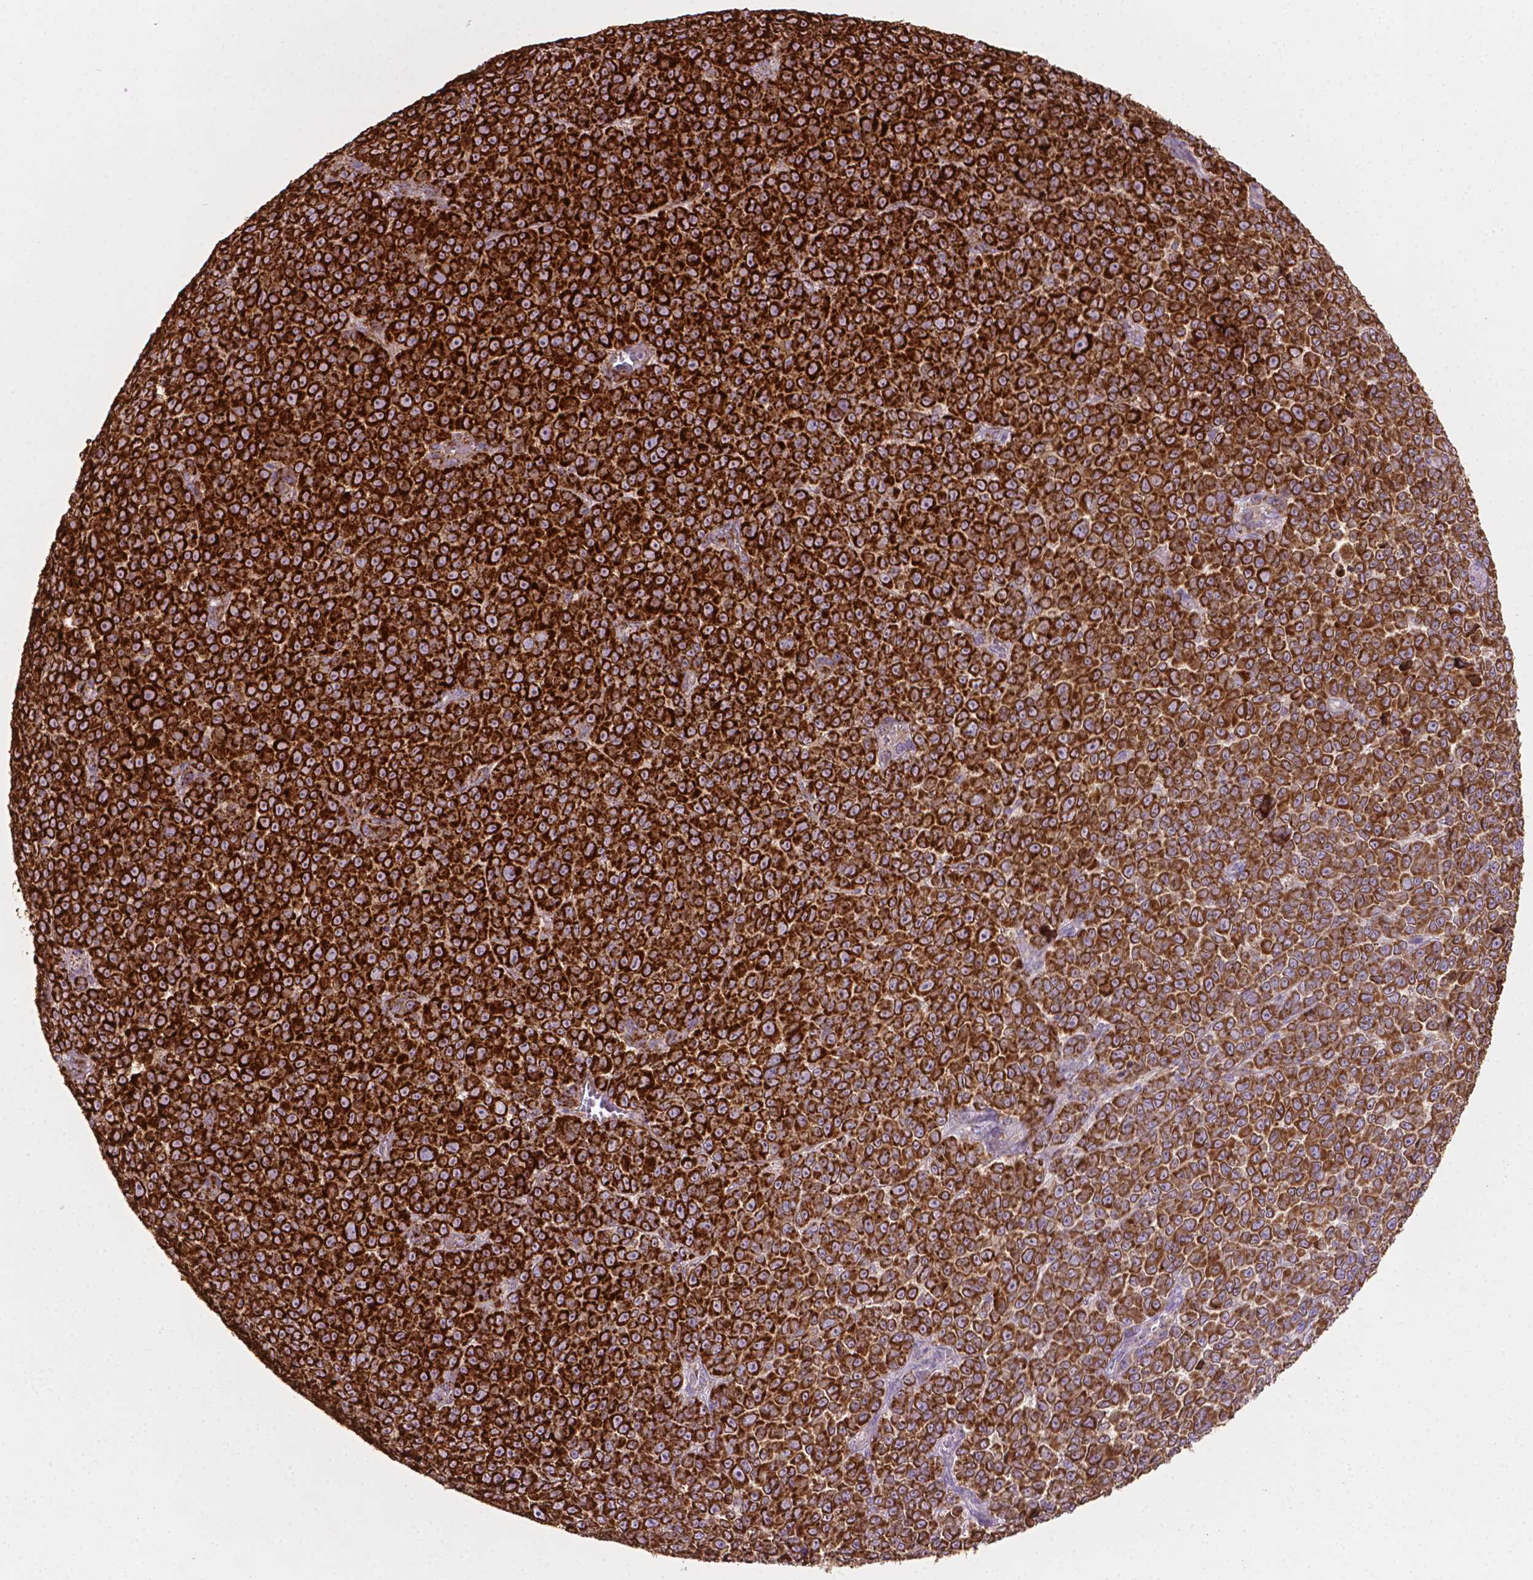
{"staining": {"intensity": "strong", "quantity": ">75%", "location": "cytoplasmic/membranous"}, "tissue": "melanoma", "cell_type": "Tumor cells", "image_type": "cancer", "snomed": [{"axis": "morphology", "description": "Malignant melanoma, NOS"}, {"axis": "topography", "description": "Skin"}], "caption": "High-magnification brightfield microscopy of melanoma stained with DAB (brown) and counterstained with hematoxylin (blue). tumor cells exhibit strong cytoplasmic/membranous staining is appreciated in about>75% of cells.", "gene": "ILVBL", "patient": {"sex": "female", "age": 95}}